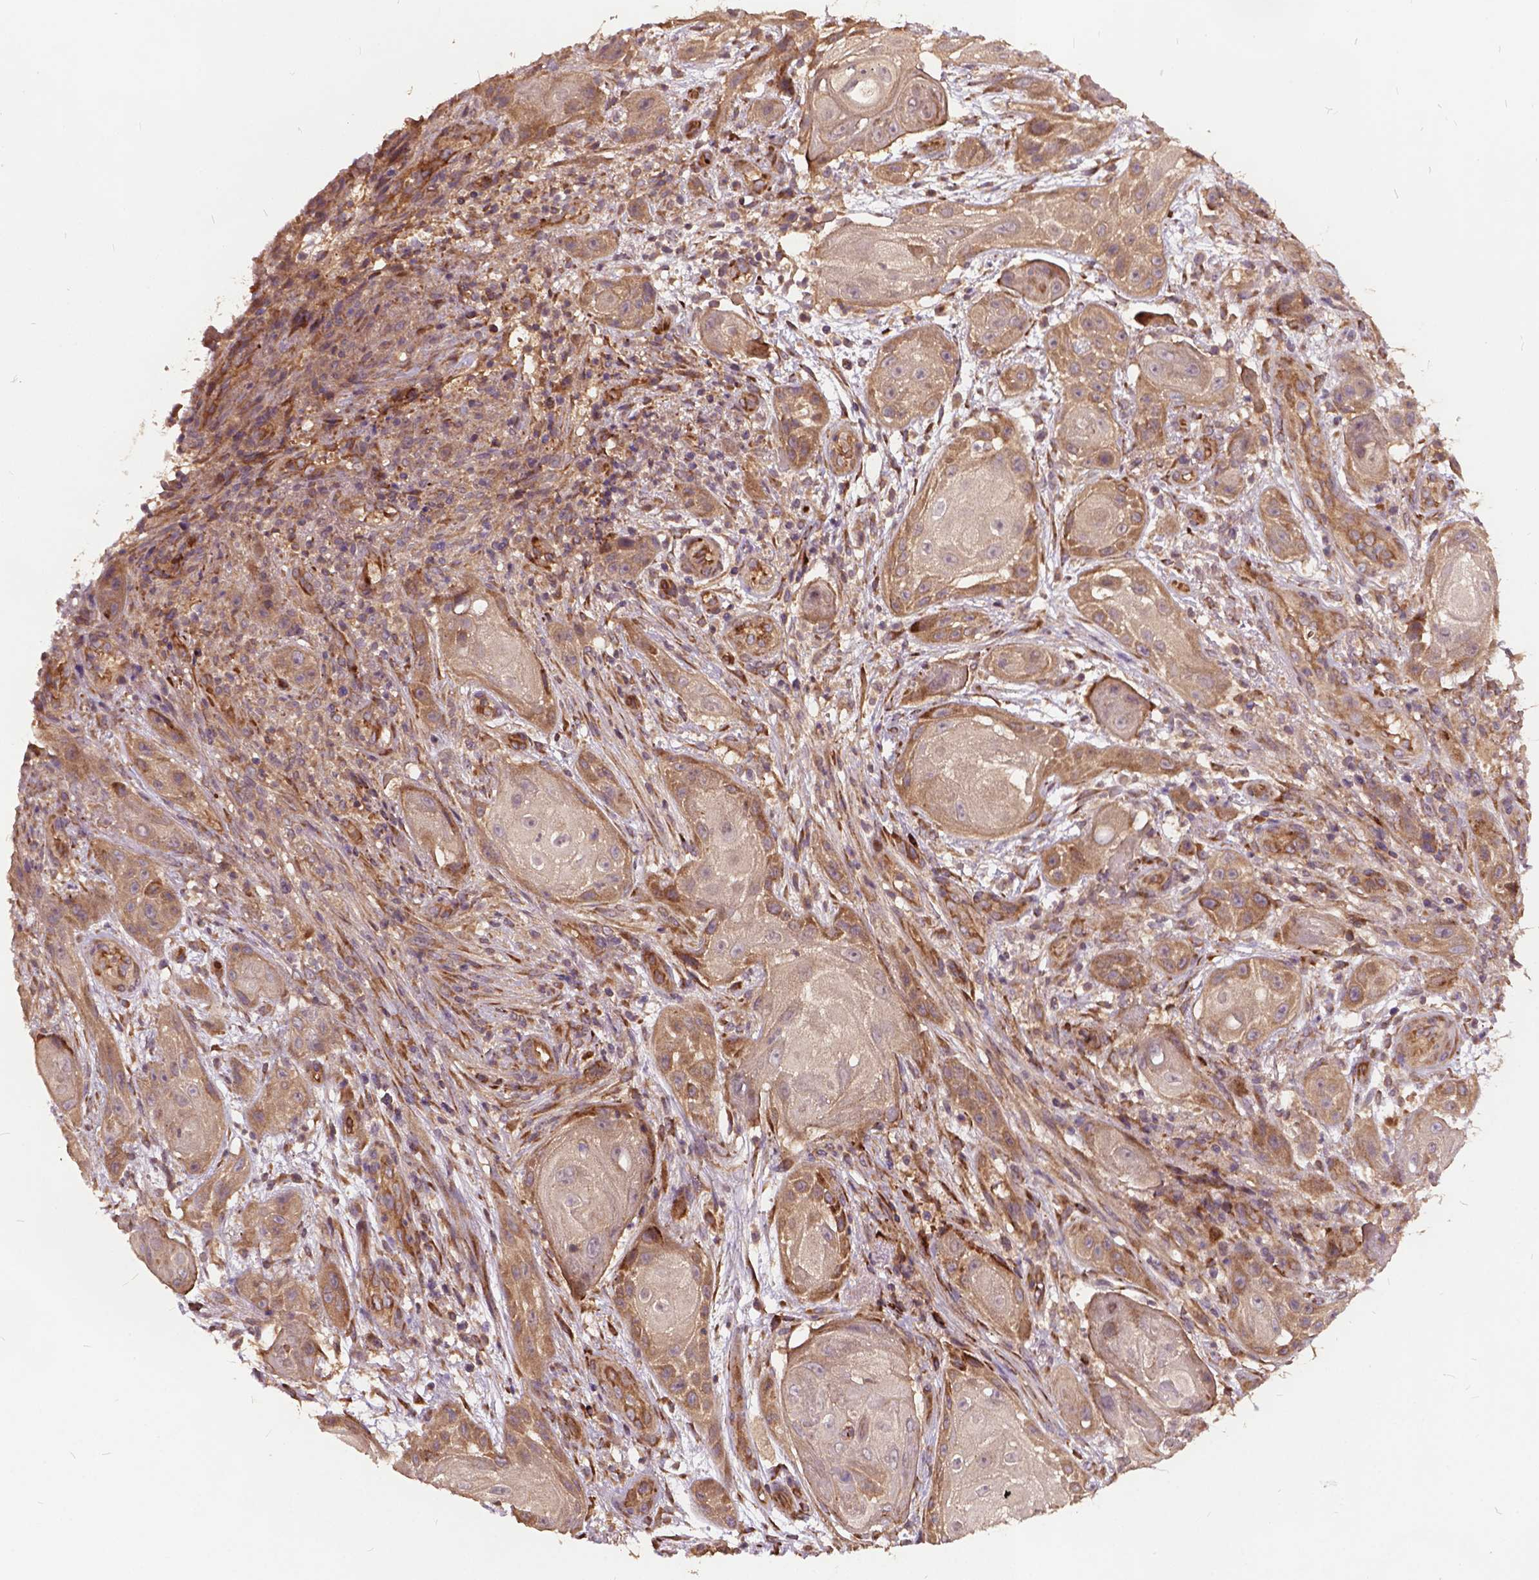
{"staining": {"intensity": "moderate", "quantity": "25%-75%", "location": "cytoplasmic/membranous"}, "tissue": "skin cancer", "cell_type": "Tumor cells", "image_type": "cancer", "snomed": [{"axis": "morphology", "description": "Squamous cell carcinoma, NOS"}, {"axis": "topography", "description": "Skin"}], "caption": "Protein expression analysis of skin cancer reveals moderate cytoplasmic/membranous positivity in about 25%-75% of tumor cells.", "gene": "UBXN2A", "patient": {"sex": "male", "age": 62}}